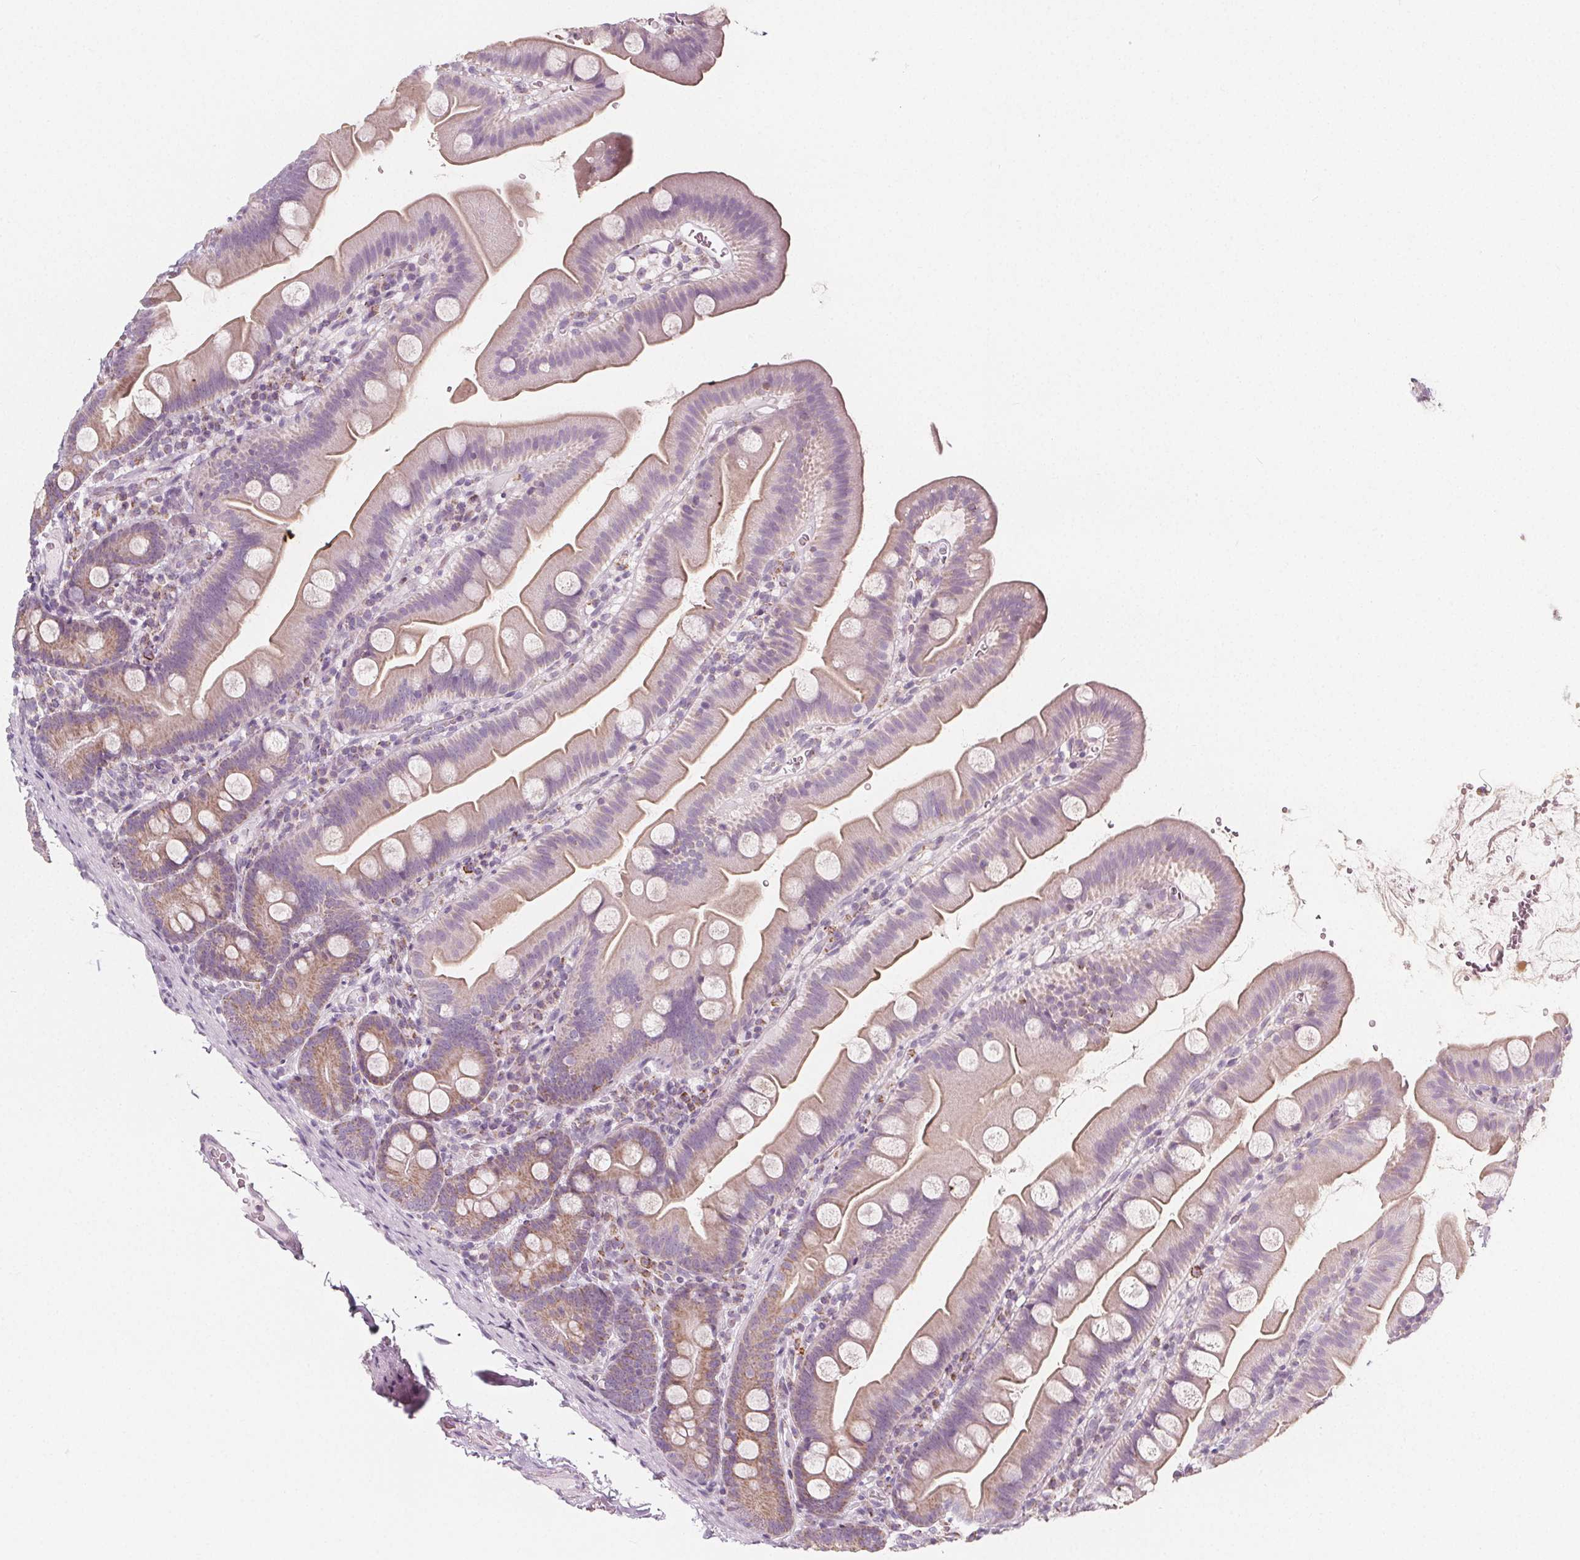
{"staining": {"intensity": "weak", "quantity": "25%-75%", "location": "cytoplasmic/membranous"}, "tissue": "small intestine", "cell_type": "Glandular cells", "image_type": "normal", "snomed": [{"axis": "morphology", "description": "Normal tissue, NOS"}, {"axis": "topography", "description": "Small intestine"}], "caption": "Protein staining shows weak cytoplasmic/membranous positivity in about 25%-75% of glandular cells in normal small intestine.", "gene": "IL17C", "patient": {"sex": "female", "age": 68}}